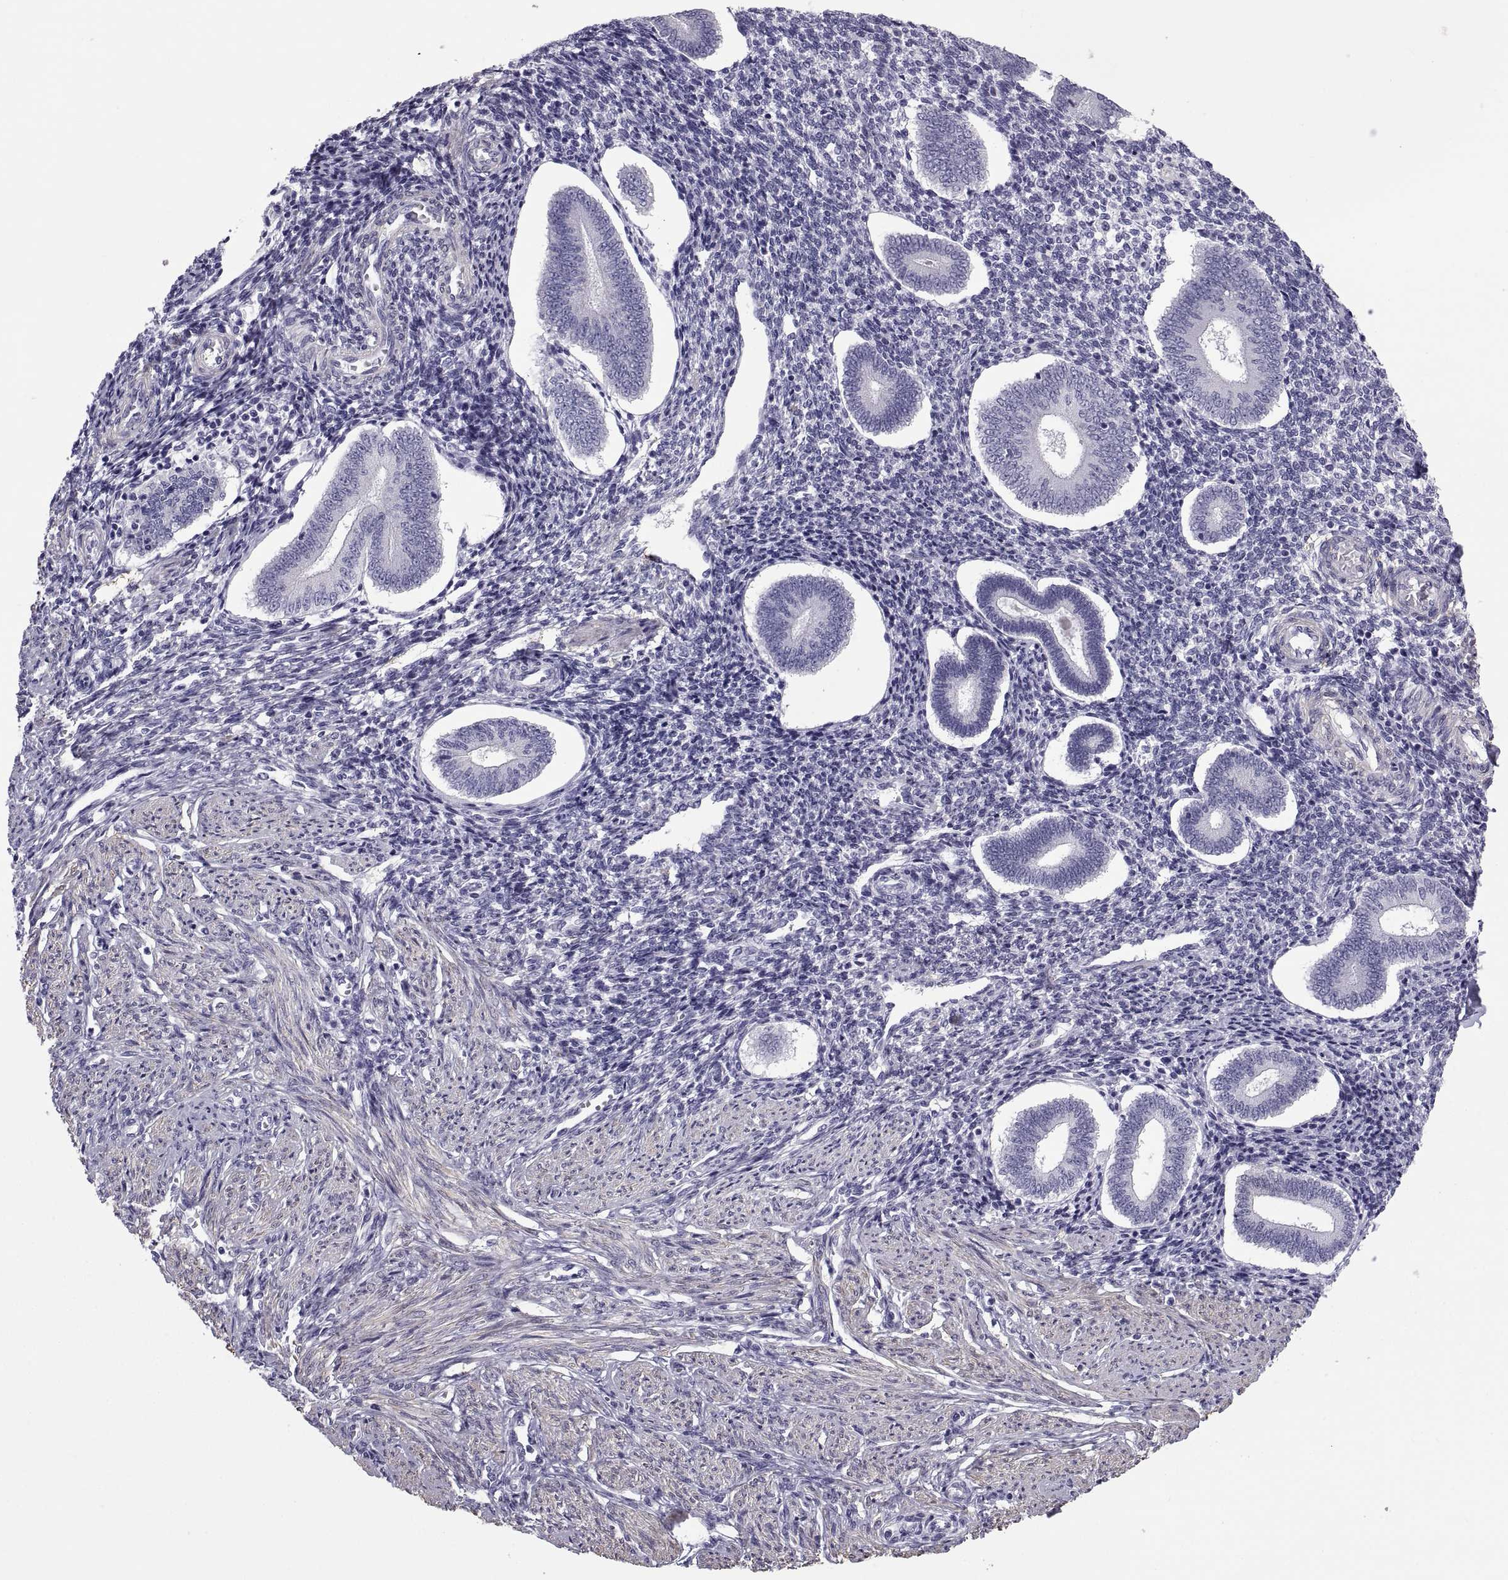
{"staining": {"intensity": "negative", "quantity": "none", "location": "none"}, "tissue": "endometrium", "cell_type": "Cells in endometrial stroma", "image_type": "normal", "snomed": [{"axis": "morphology", "description": "Normal tissue, NOS"}, {"axis": "topography", "description": "Endometrium"}], "caption": "Endometrium was stained to show a protein in brown. There is no significant expression in cells in endometrial stroma. (Stains: DAB IHC with hematoxylin counter stain, Microscopy: brightfield microscopy at high magnification).", "gene": "MAGEB1", "patient": {"sex": "female", "age": 40}}